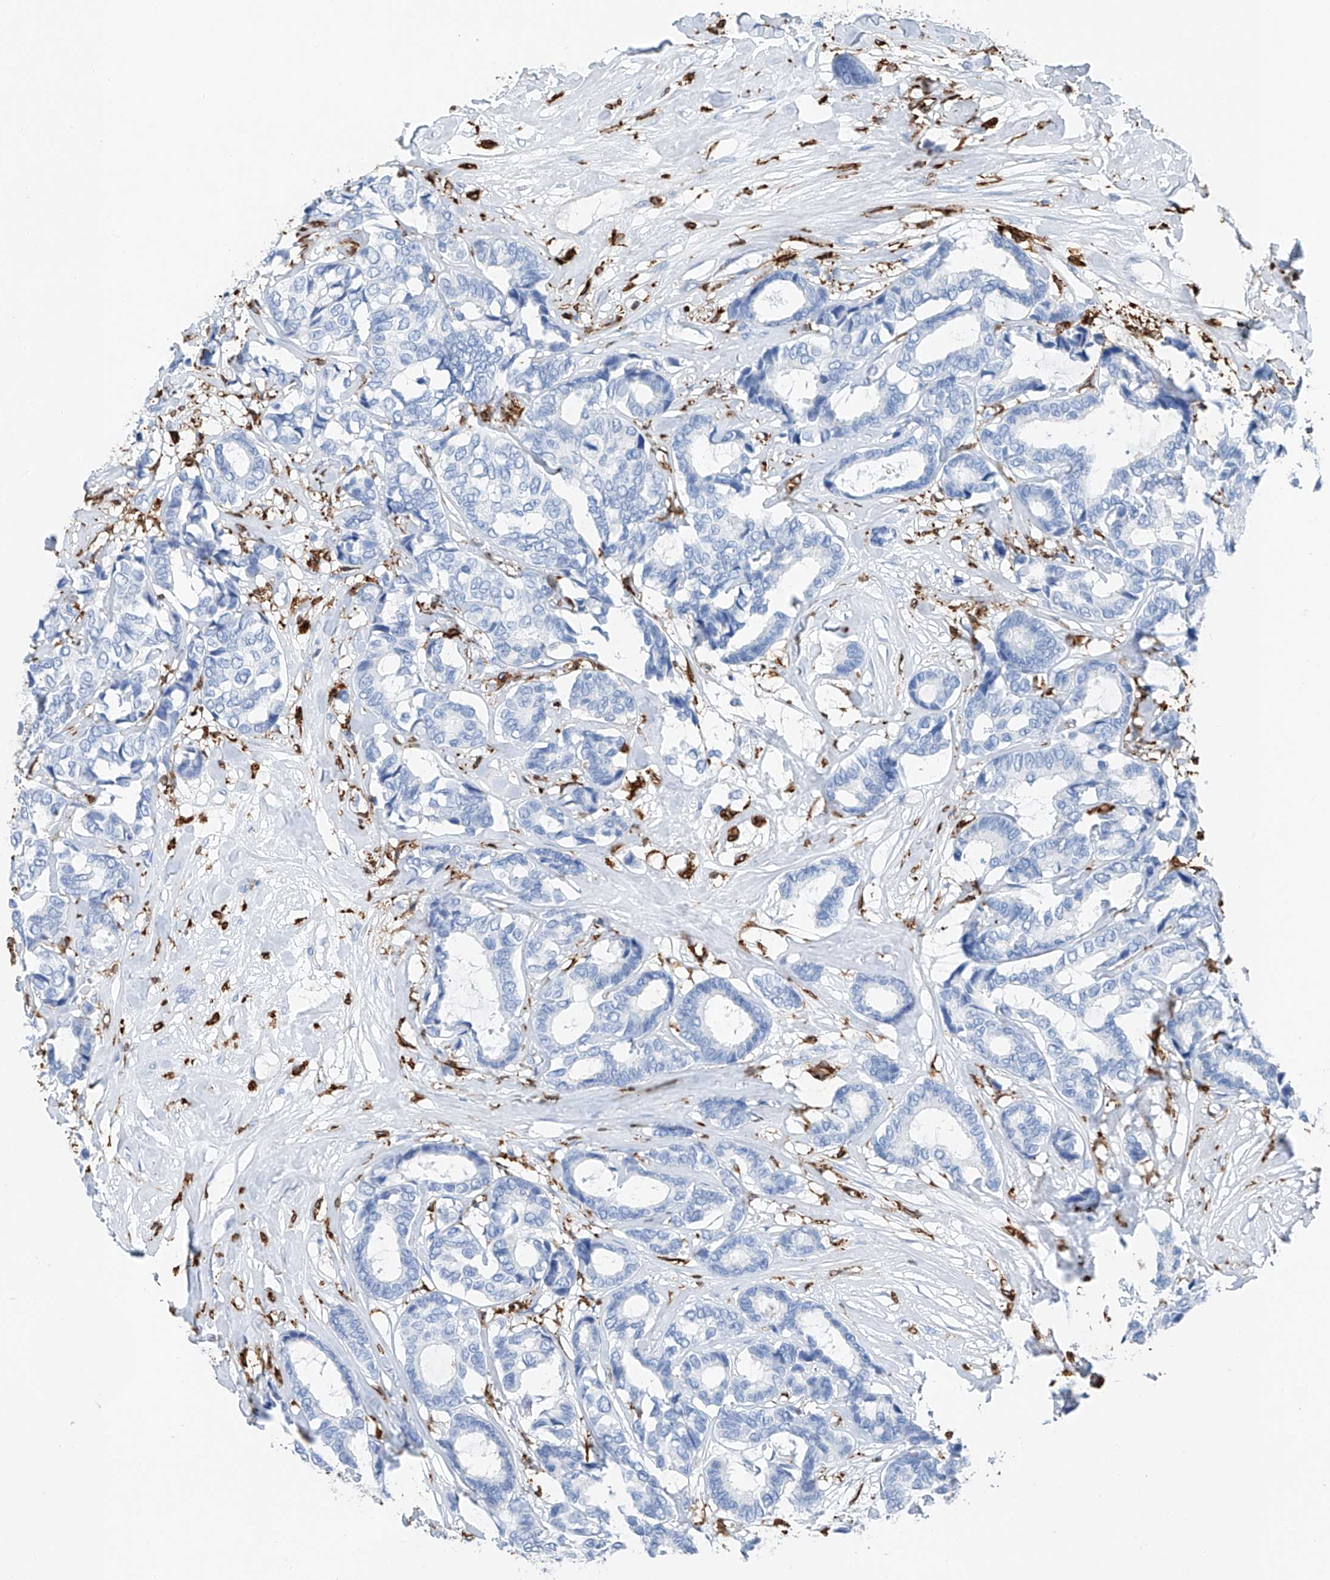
{"staining": {"intensity": "negative", "quantity": "none", "location": "none"}, "tissue": "breast cancer", "cell_type": "Tumor cells", "image_type": "cancer", "snomed": [{"axis": "morphology", "description": "Duct carcinoma"}, {"axis": "topography", "description": "Breast"}], "caption": "IHC image of breast invasive ductal carcinoma stained for a protein (brown), which shows no positivity in tumor cells.", "gene": "TBXAS1", "patient": {"sex": "female", "age": 87}}